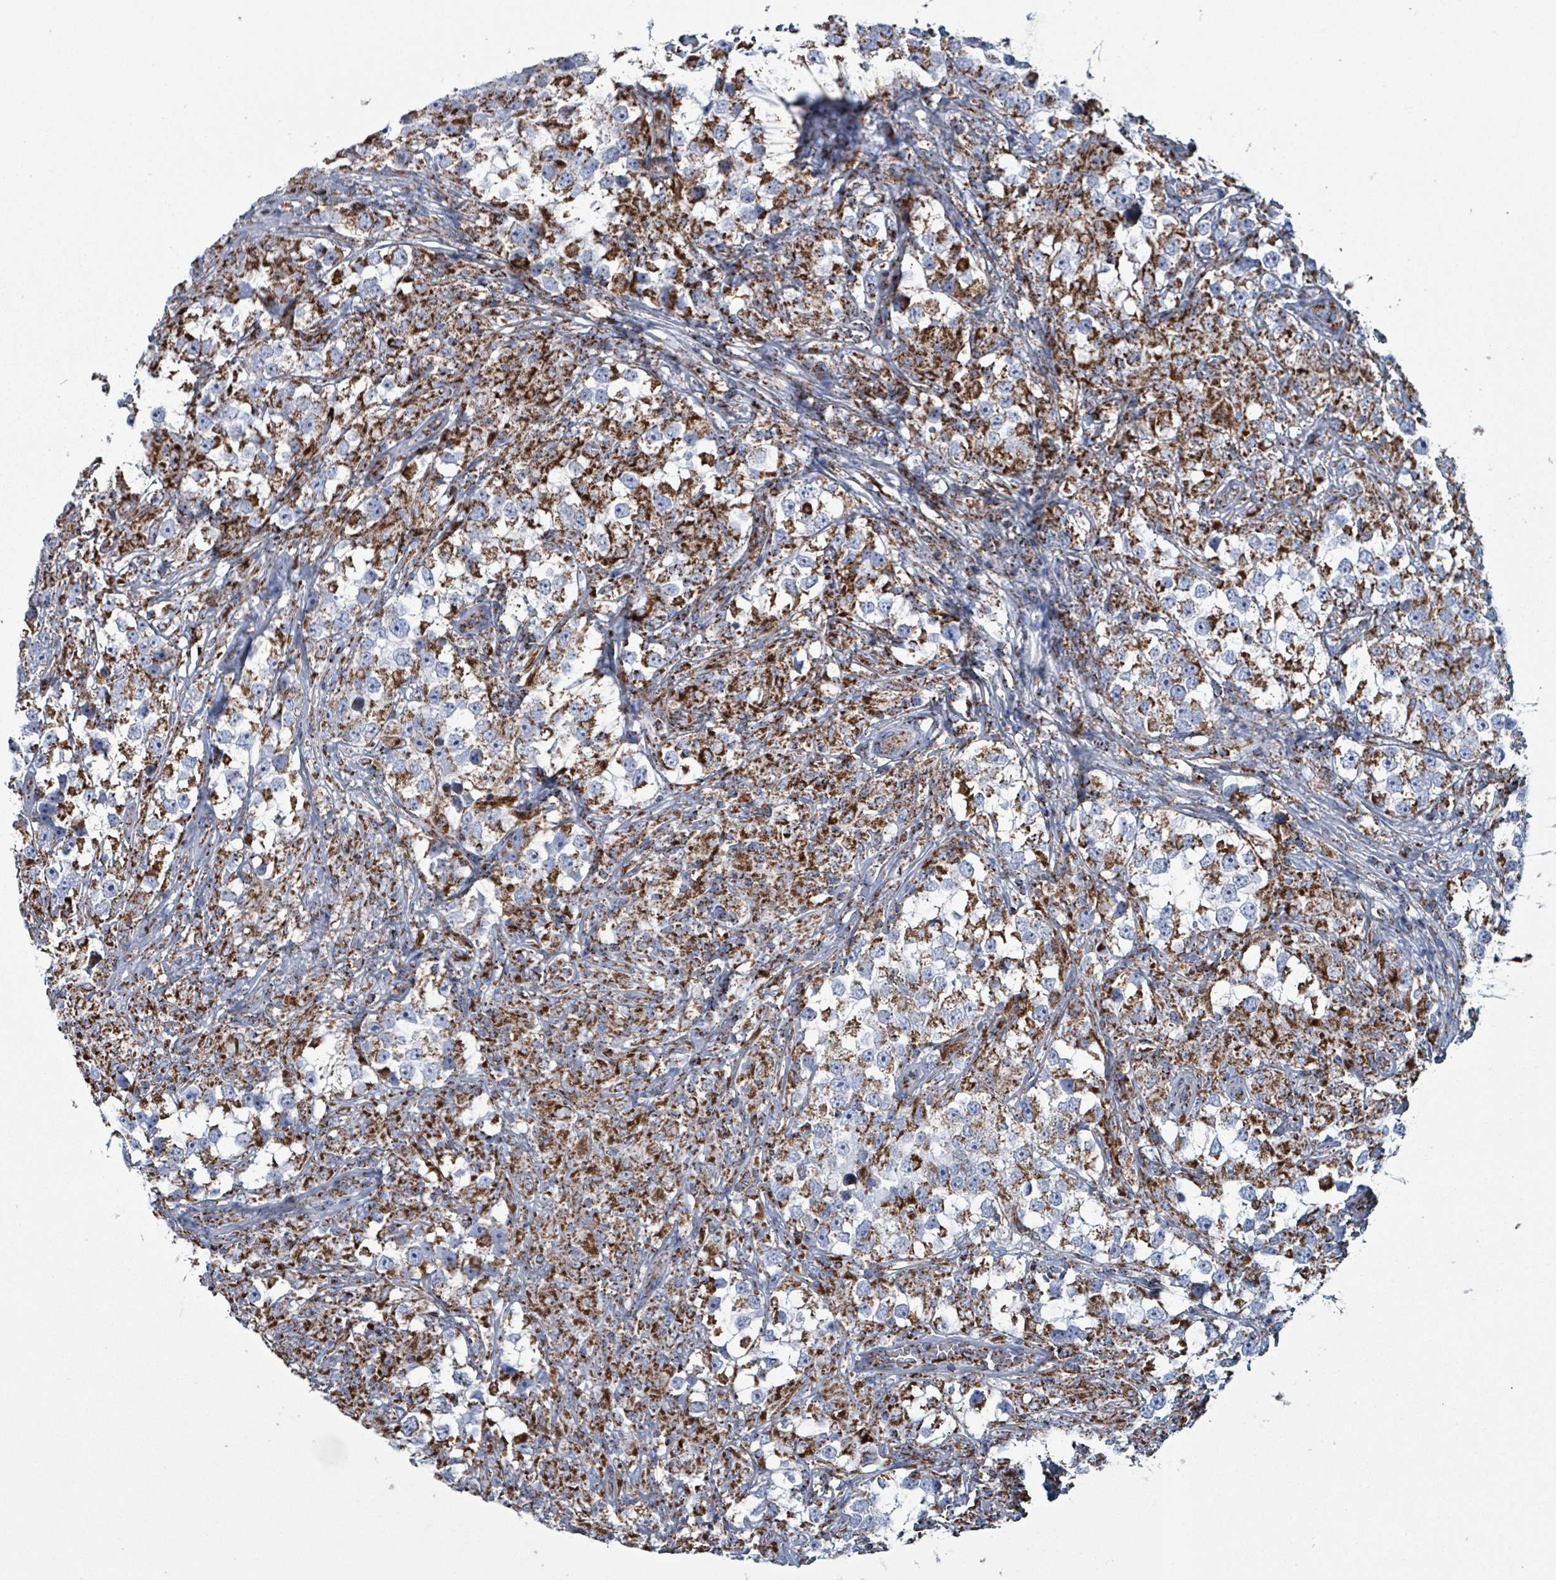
{"staining": {"intensity": "moderate", "quantity": ">75%", "location": "cytoplasmic/membranous"}, "tissue": "testis cancer", "cell_type": "Tumor cells", "image_type": "cancer", "snomed": [{"axis": "morphology", "description": "Seminoma, NOS"}, {"axis": "topography", "description": "Testis"}], "caption": "Immunohistochemical staining of human testis cancer reveals medium levels of moderate cytoplasmic/membranous expression in about >75% of tumor cells.", "gene": "IDH3B", "patient": {"sex": "male", "age": 46}}